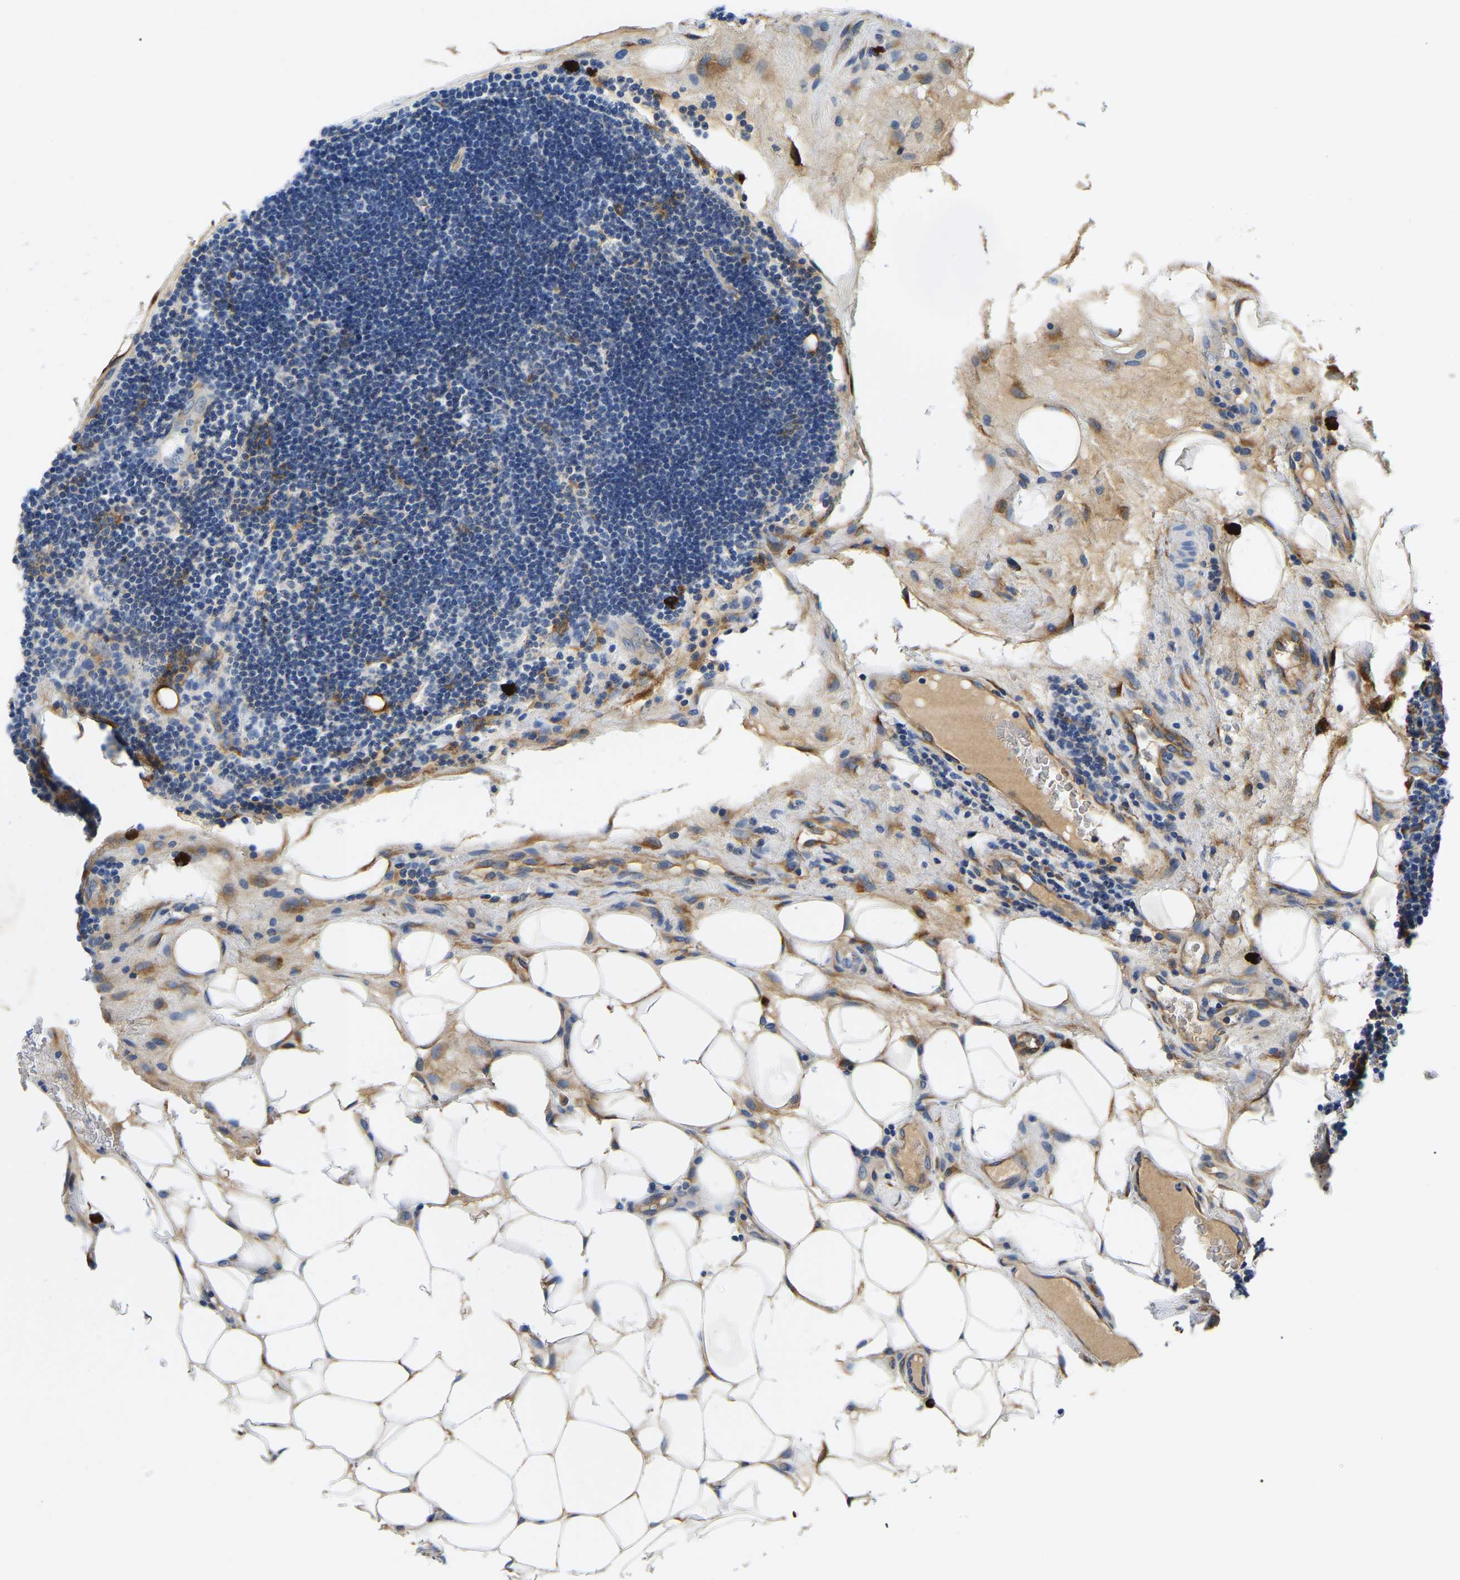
{"staining": {"intensity": "negative", "quantity": "none", "location": "none"}, "tissue": "lymphoma", "cell_type": "Tumor cells", "image_type": "cancer", "snomed": [{"axis": "morphology", "description": "Malignant lymphoma, non-Hodgkin's type, Low grade"}, {"axis": "topography", "description": "Lymph node"}], "caption": "Immunohistochemical staining of human lymphoma demonstrates no significant staining in tumor cells.", "gene": "DUSP8", "patient": {"sex": "male", "age": 83}}